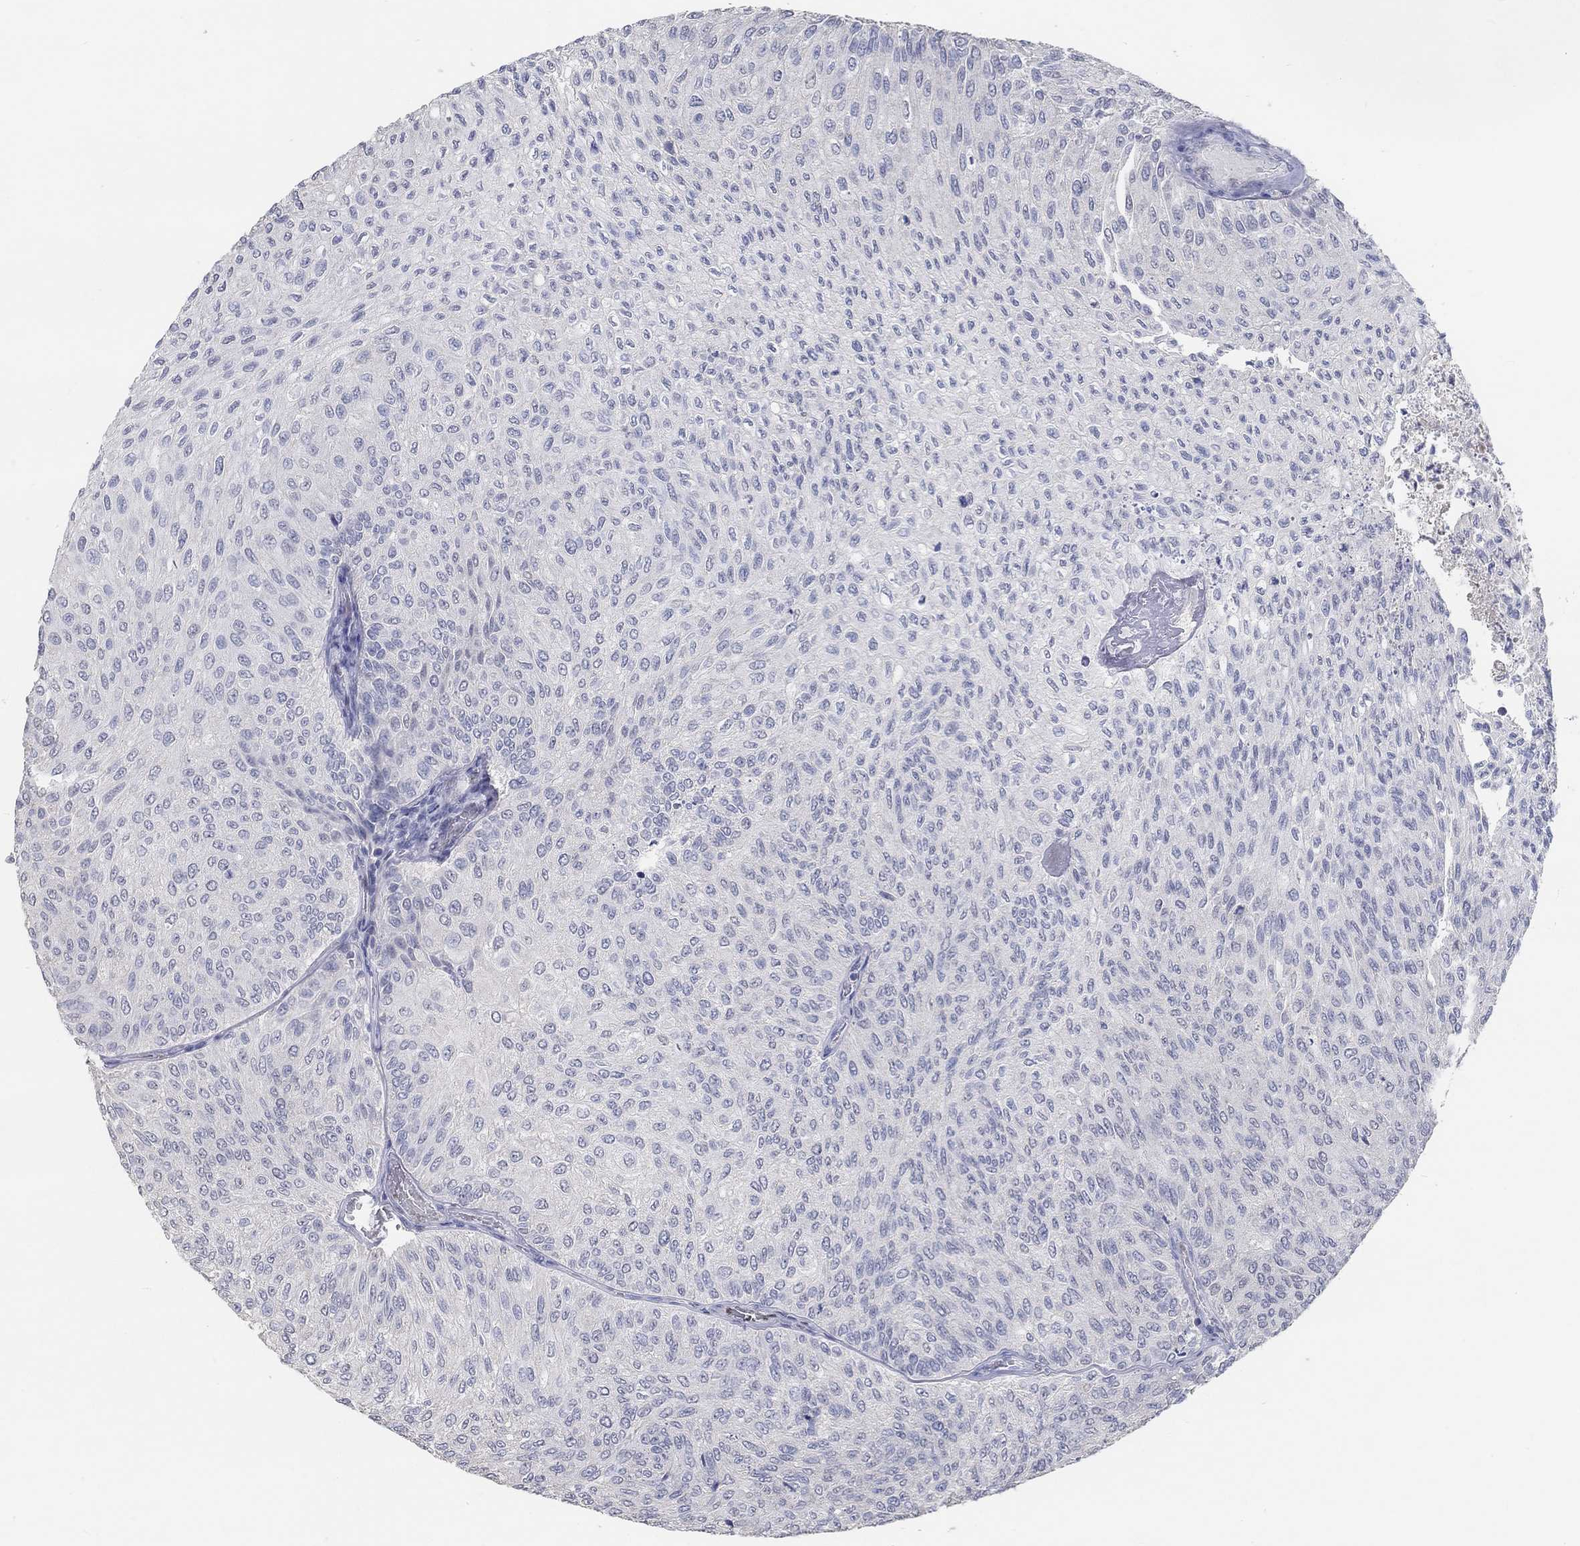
{"staining": {"intensity": "negative", "quantity": "none", "location": "none"}, "tissue": "urothelial cancer", "cell_type": "Tumor cells", "image_type": "cancer", "snomed": [{"axis": "morphology", "description": "Urothelial carcinoma, Low grade"}, {"axis": "topography", "description": "Urinary bladder"}], "caption": "Micrograph shows no significant protein positivity in tumor cells of urothelial cancer. Brightfield microscopy of immunohistochemistry stained with DAB (3,3'-diaminobenzidine) (brown) and hematoxylin (blue), captured at high magnification.", "gene": "FGF2", "patient": {"sex": "male", "age": 78}}